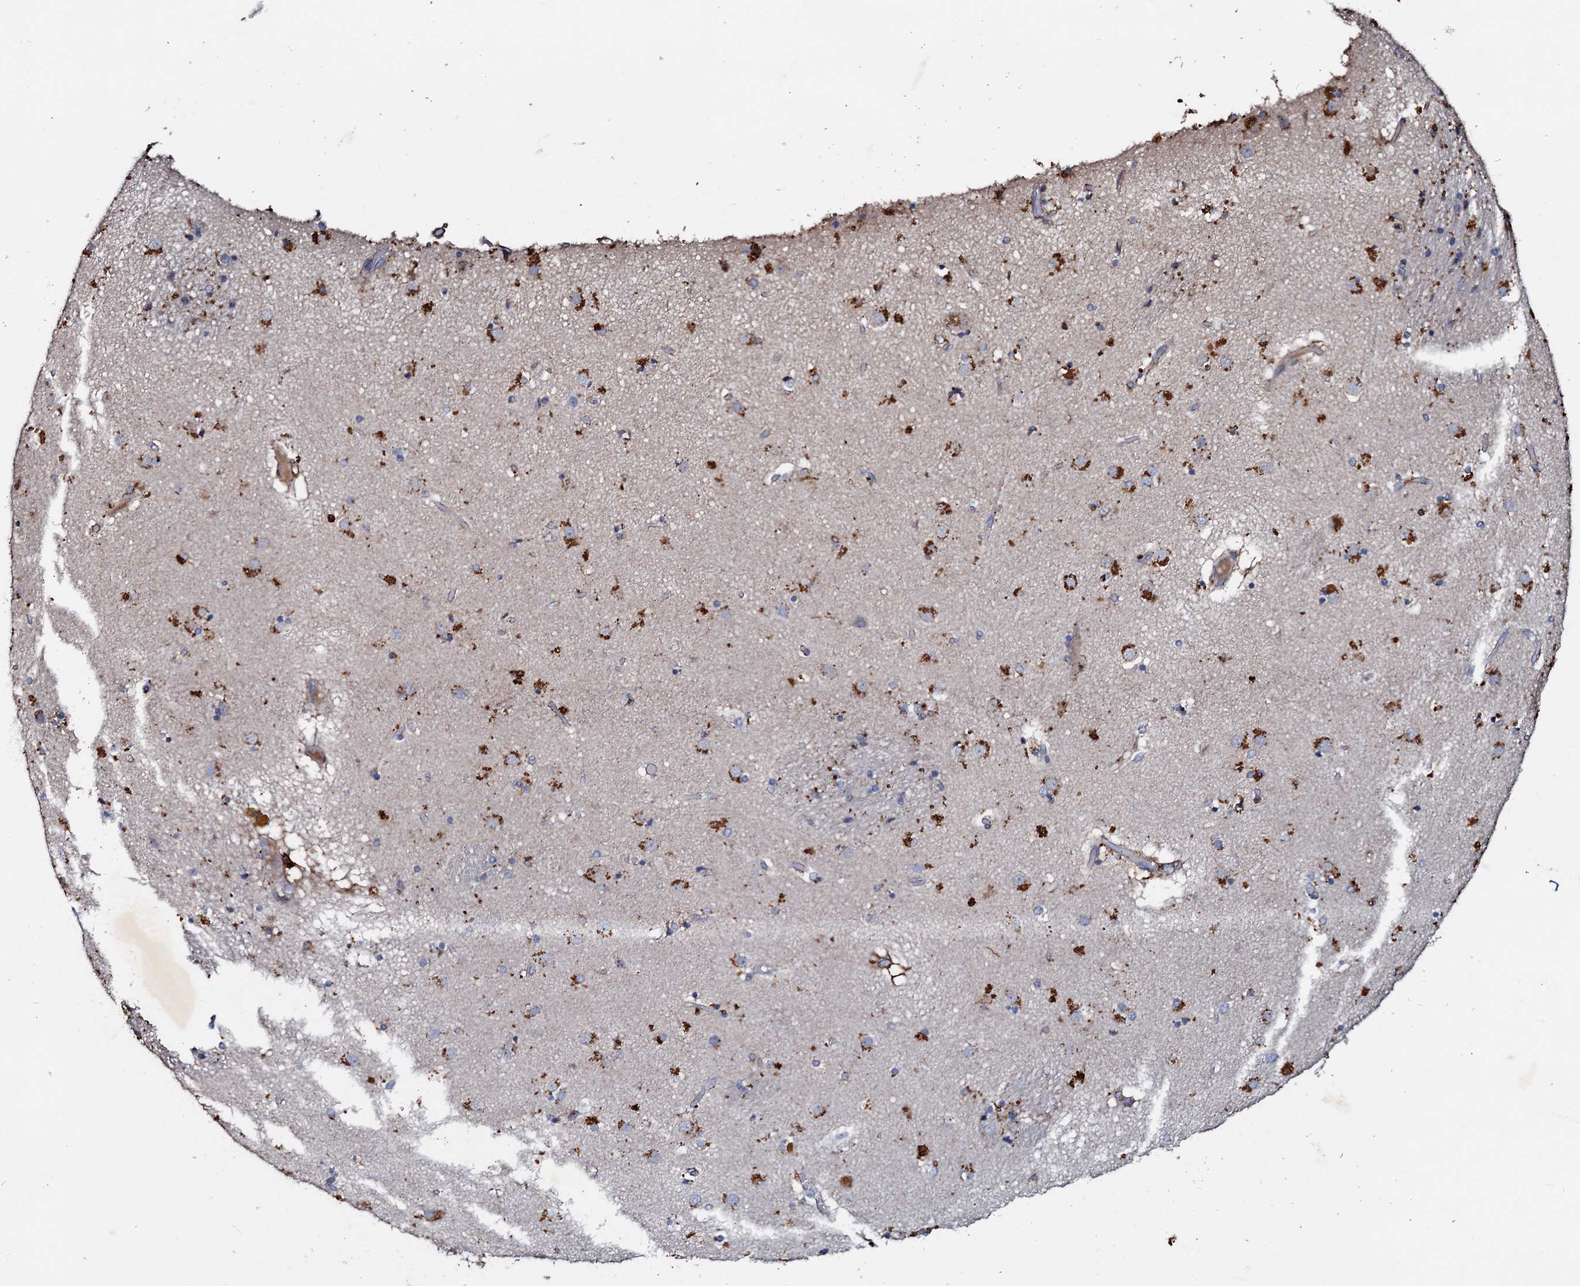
{"staining": {"intensity": "moderate", "quantity": "<25%", "location": "cytoplasmic/membranous"}, "tissue": "caudate", "cell_type": "Glial cells", "image_type": "normal", "snomed": [{"axis": "morphology", "description": "Normal tissue, NOS"}, {"axis": "topography", "description": "Lateral ventricle wall"}], "caption": "Human caudate stained with a brown dye reveals moderate cytoplasmic/membranous positive expression in approximately <25% of glial cells.", "gene": "MANSC4", "patient": {"sex": "male", "age": 70}}